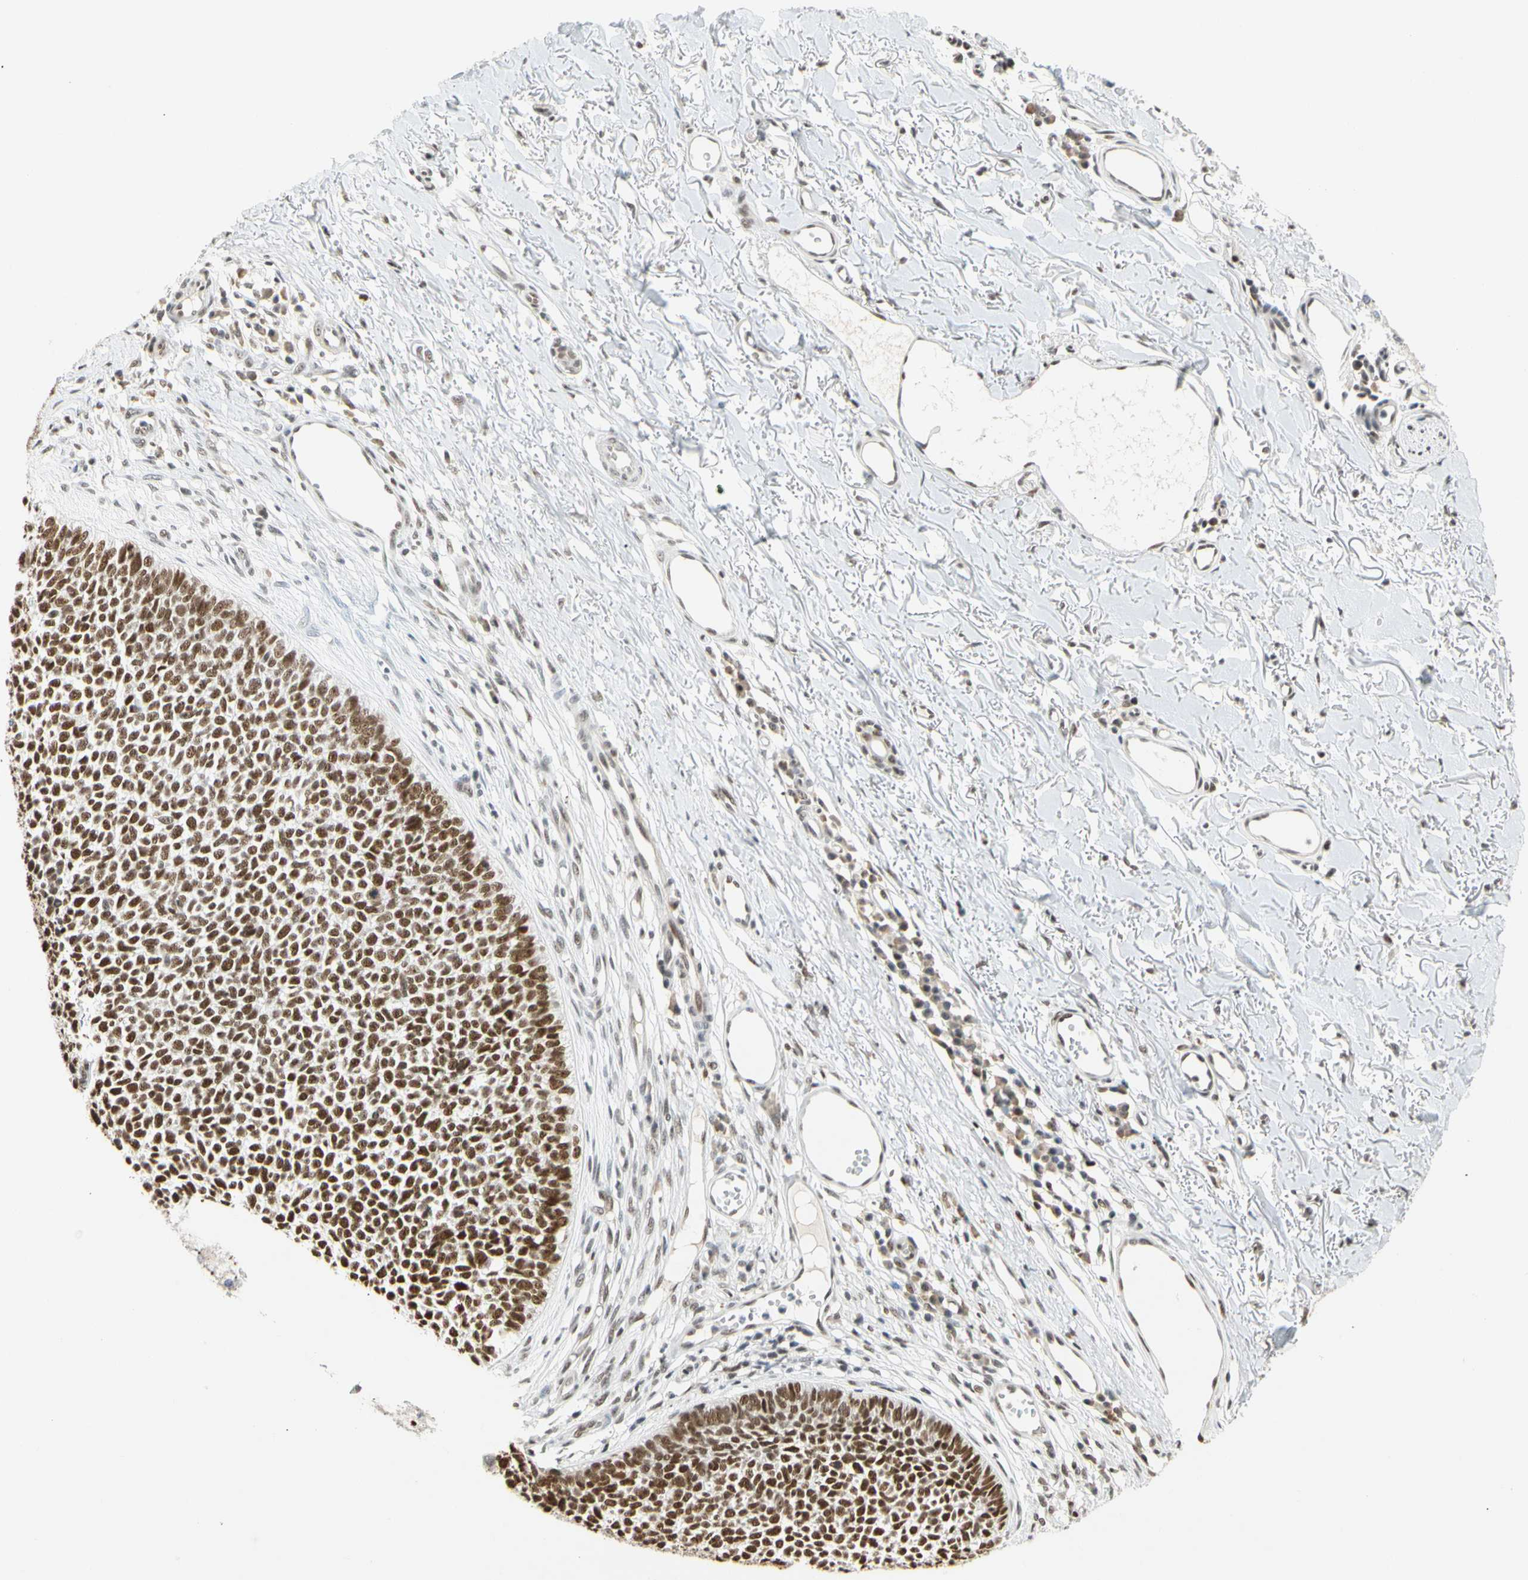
{"staining": {"intensity": "strong", "quantity": ">75%", "location": "nuclear"}, "tissue": "skin cancer", "cell_type": "Tumor cells", "image_type": "cancer", "snomed": [{"axis": "morphology", "description": "Basal cell carcinoma"}, {"axis": "topography", "description": "Skin"}], "caption": "Skin cancer stained with DAB immunohistochemistry exhibits high levels of strong nuclear staining in approximately >75% of tumor cells.", "gene": "ZSCAN16", "patient": {"sex": "female", "age": 84}}